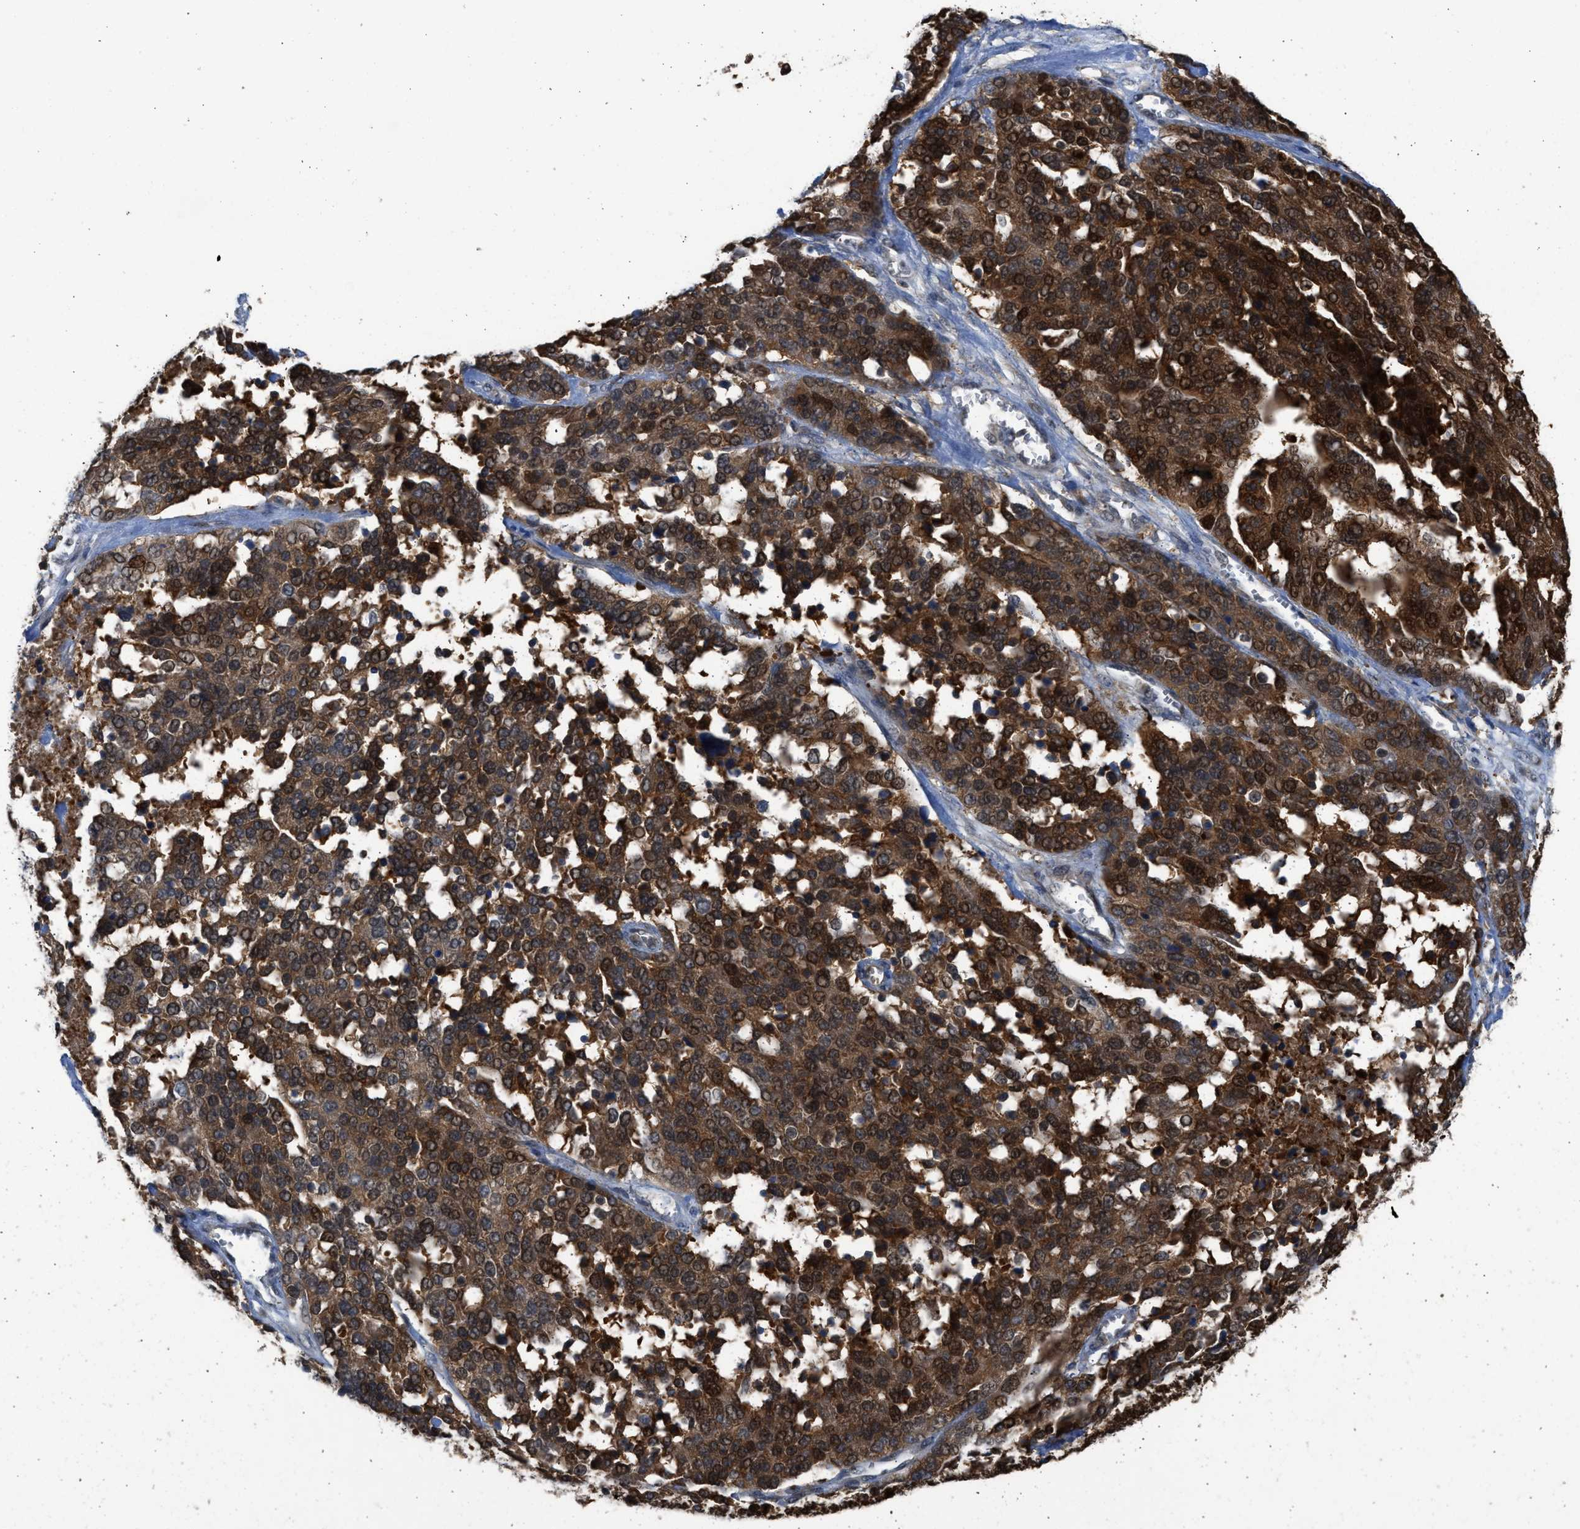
{"staining": {"intensity": "strong", "quantity": ">75%", "location": "cytoplasmic/membranous,nuclear"}, "tissue": "ovarian cancer", "cell_type": "Tumor cells", "image_type": "cancer", "snomed": [{"axis": "morphology", "description": "Cystadenocarcinoma, serous, NOS"}, {"axis": "topography", "description": "Ovary"}], "caption": "High-magnification brightfield microscopy of ovarian cancer (serous cystadenocarcinoma) stained with DAB (brown) and counterstained with hematoxylin (blue). tumor cells exhibit strong cytoplasmic/membranous and nuclear positivity is identified in about>75% of cells. (IHC, brightfield microscopy, high magnification).", "gene": "MAPK7", "patient": {"sex": "female", "age": 44}}